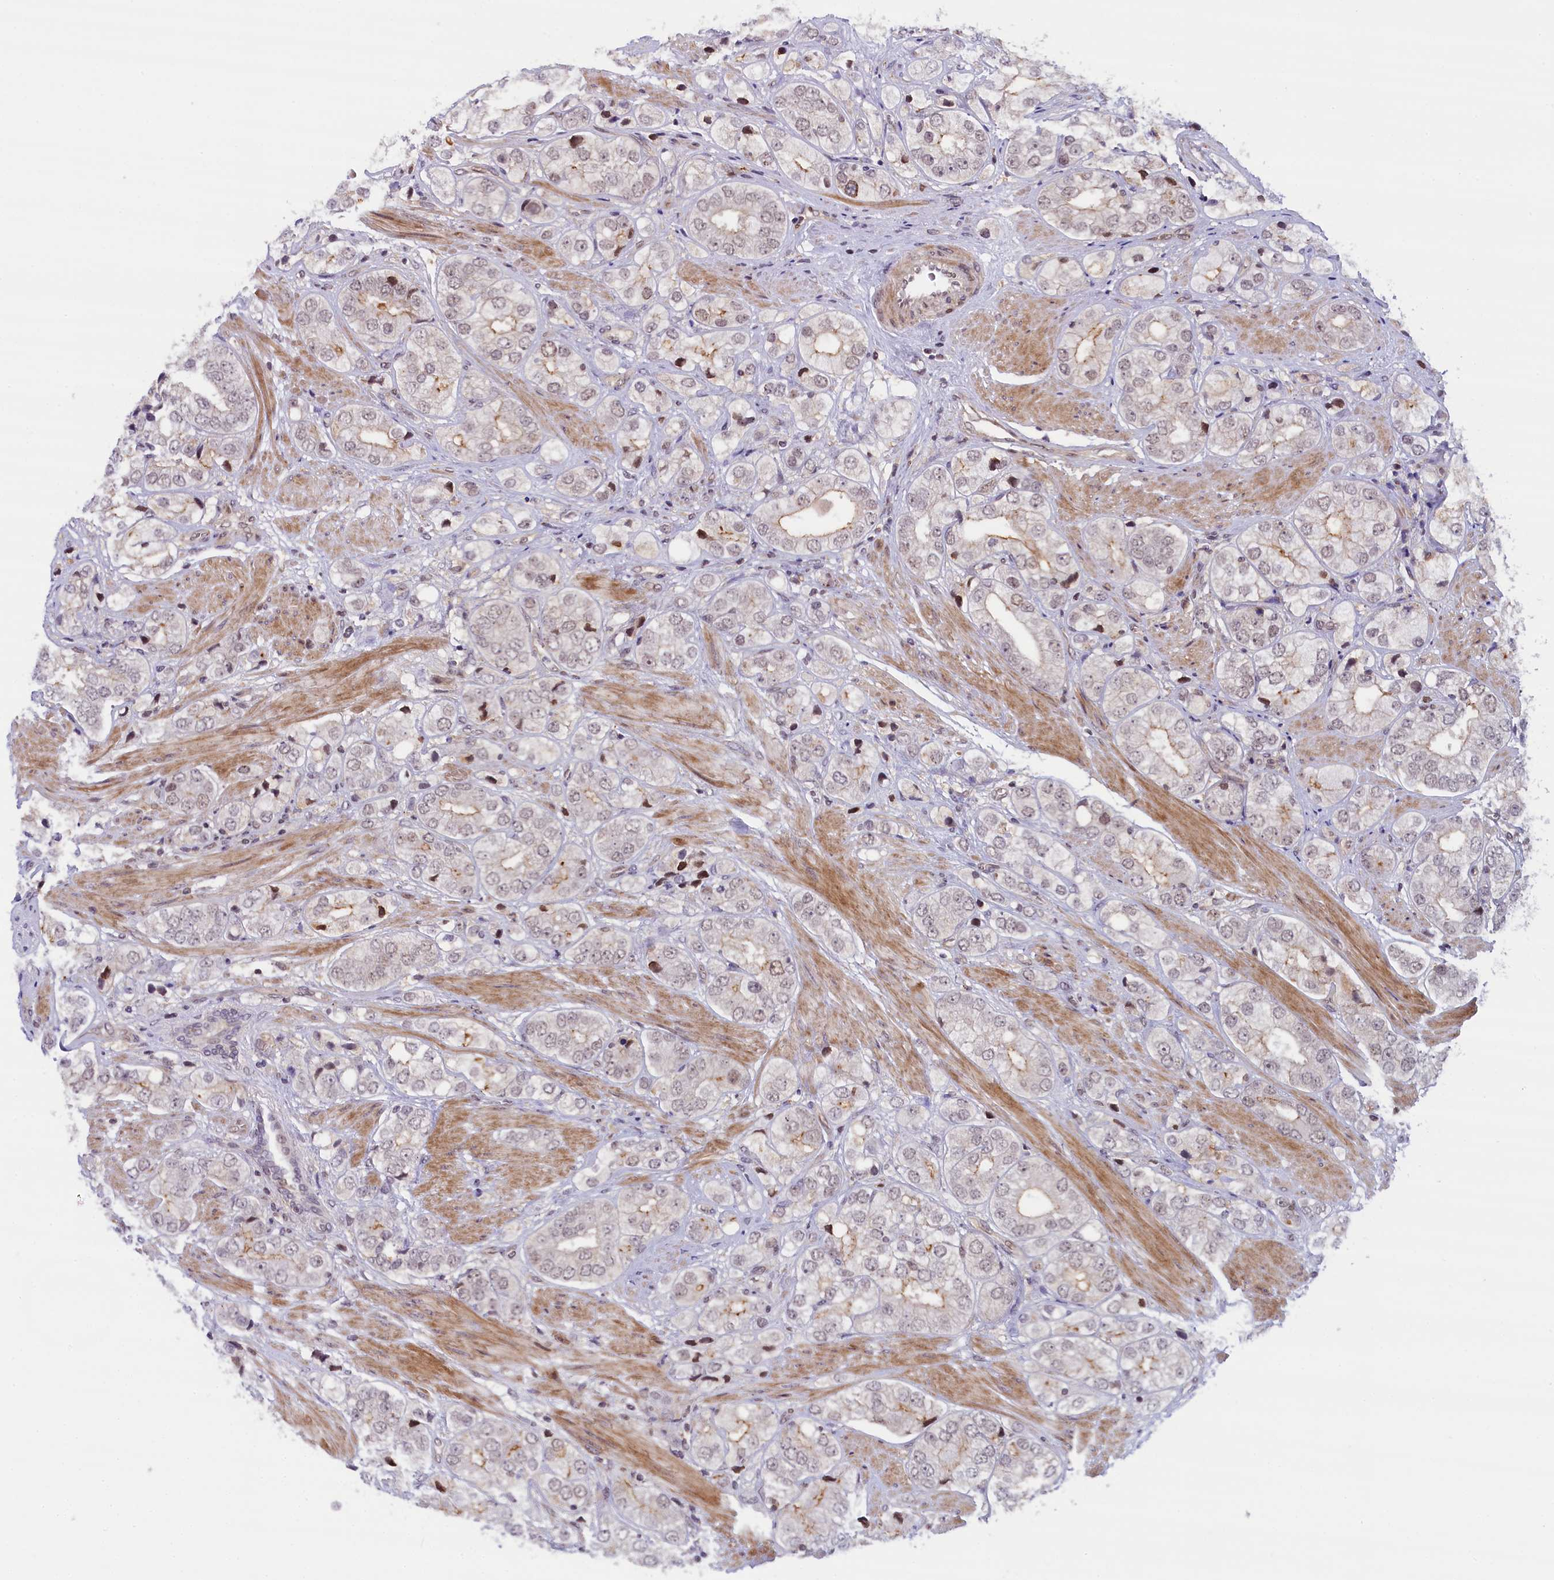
{"staining": {"intensity": "weak", "quantity": "<25%", "location": "nuclear"}, "tissue": "prostate cancer", "cell_type": "Tumor cells", "image_type": "cancer", "snomed": [{"axis": "morphology", "description": "Adenocarcinoma, High grade"}, {"axis": "topography", "description": "Prostate"}], "caption": "The photomicrograph displays no significant expression in tumor cells of prostate adenocarcinoma (high-grade). Brightfield microscopy of immunohistochemistry (IHC) stained with DAB (3,3'-diaminobenzidine) (brown) and hematoxylin (blue), captured at high magnification.", "gene": "FCHO1", "patient": {"sex": "male", "age": 50}}